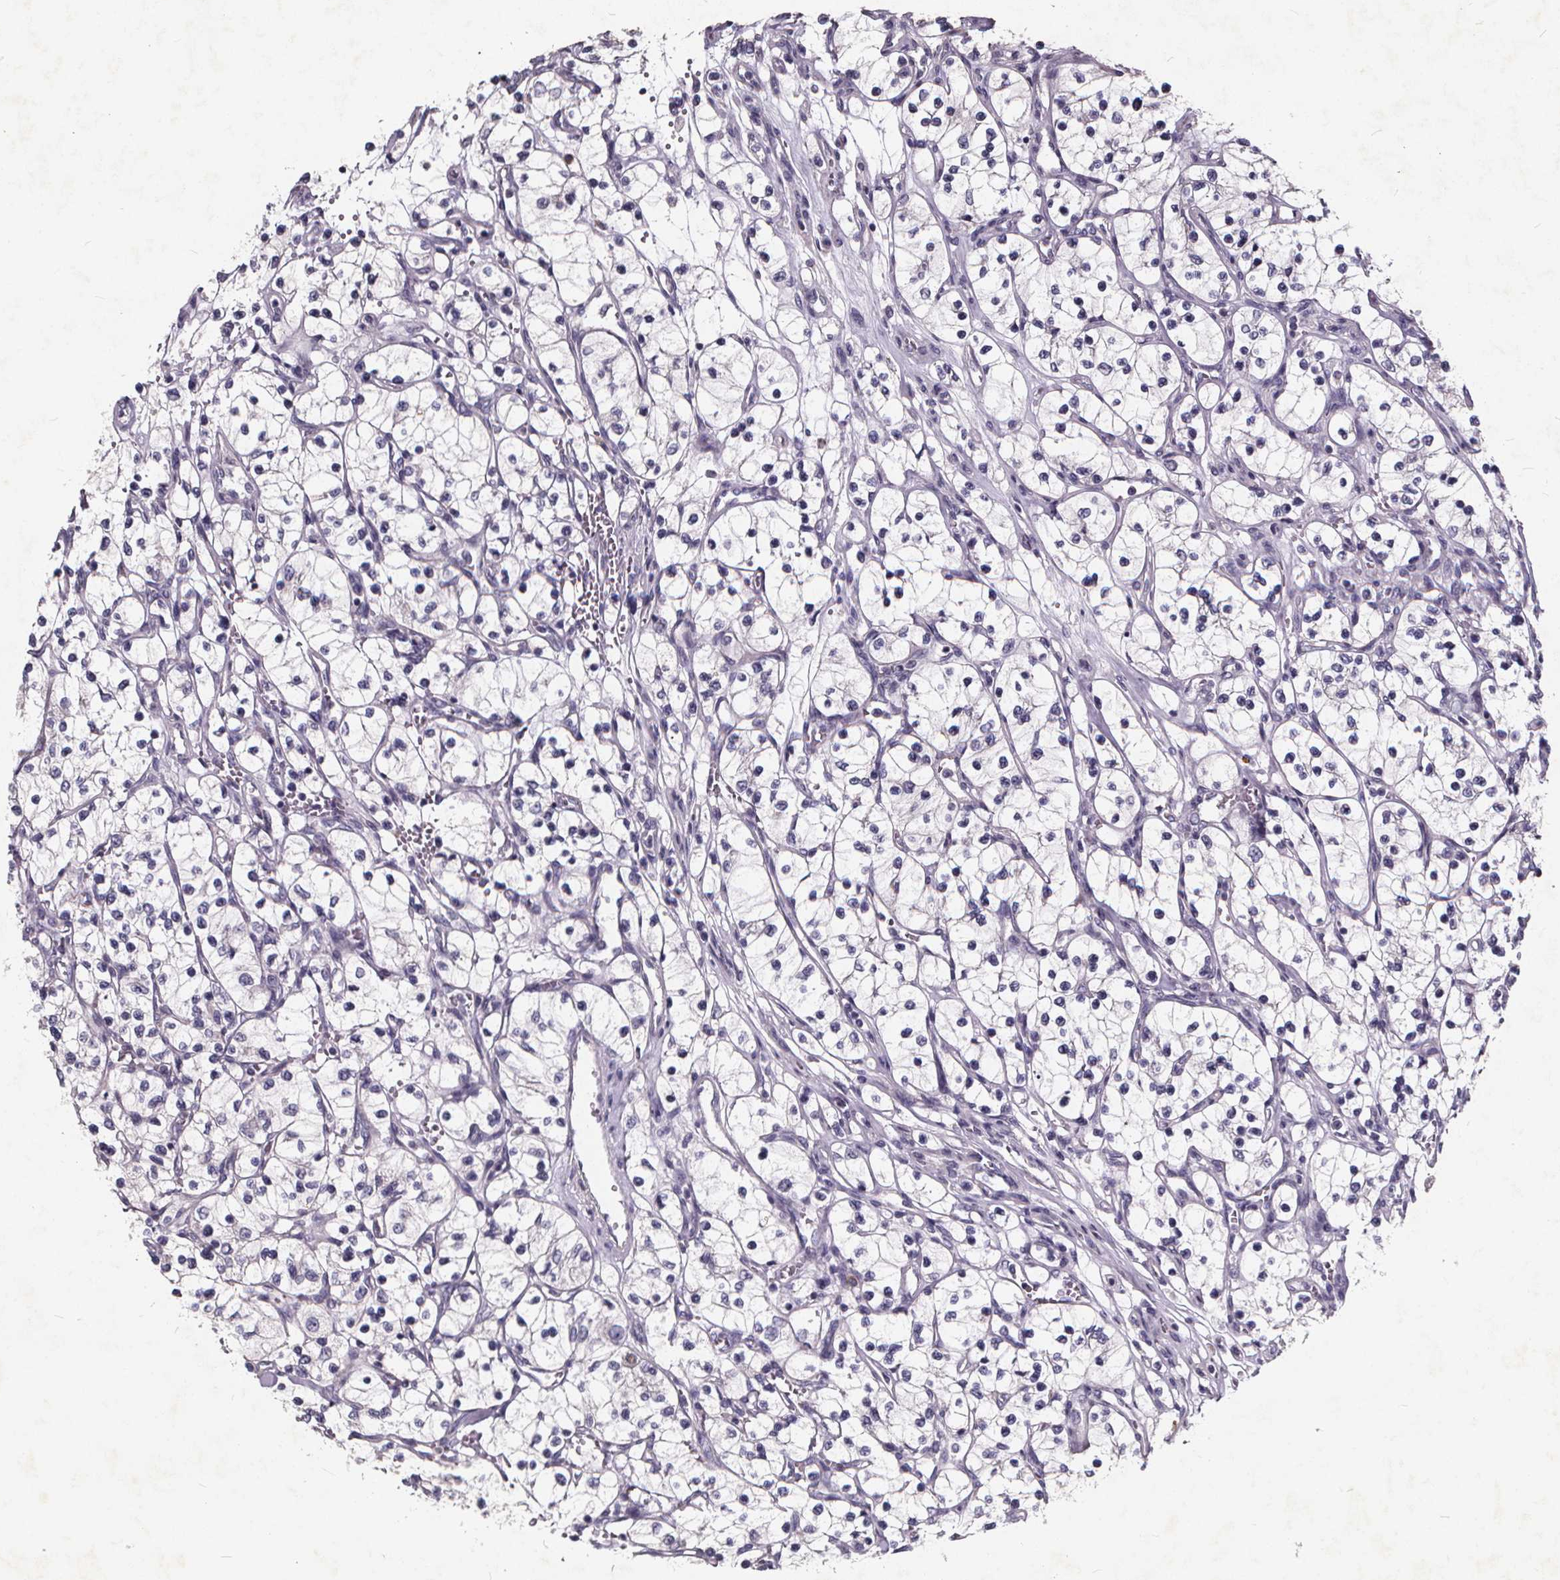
{"staining": {"intensity": "negative", "quantity": "none", "location": "none"}, "tissue": "renal cancer", "cell_type": "Tumor cells", "image_type": "cancer", "snomed": [{"axis": "morphology", "description": "Adenocarcinoma, NOS"}, {"axis": "topography", "description": "Kidney"}], "caption": "Tumor cells are negative for brown protein staining in renal adenocarcinoma. (DAB IHC, high magnification).", "gene": "TSPAN14", "patient": {"sex": "female", "age": 69}}